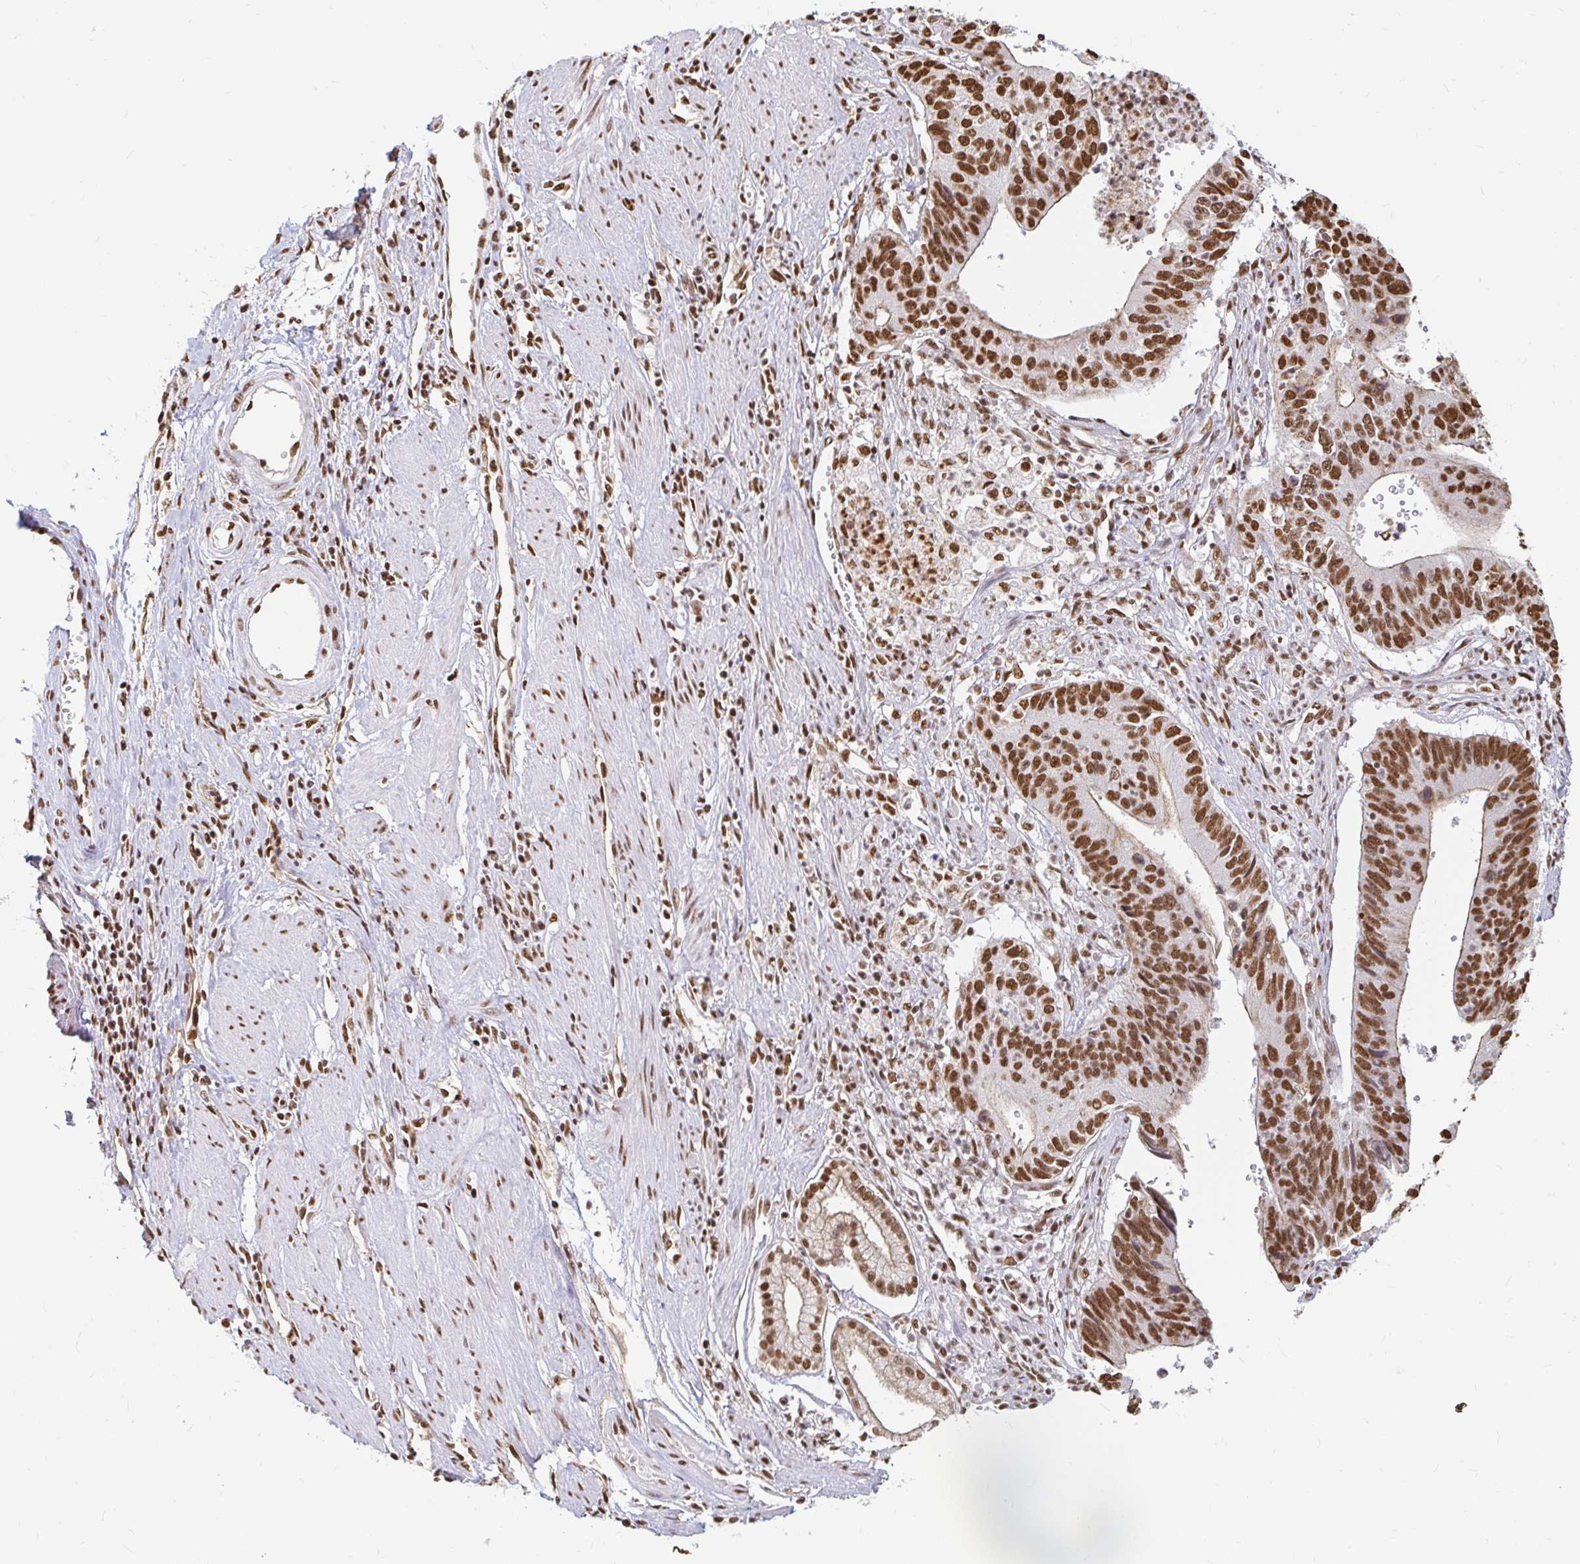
{"staining": {"intensity": "strong", "quantity": ">75%", "location": "nuclear"}, "tissue": "stomach cancer", "cell_type": "Tumor cells", "image_type": "cancer", "snomed": [{"axis": "morphology", "description": "Adenocarcinoma, NOS"}, {"axis": "topography", "description": "Stomach"}], "caption": "DAB (3,3'-diaminobenzidine) immunohistochemical staining of adenocarcinoma (stomach) shows strong nuclear protein expression in approximately >75% of tumor cells.", "gene": "HNRNPU", "patient": {"sex": "male", "age": 59}}